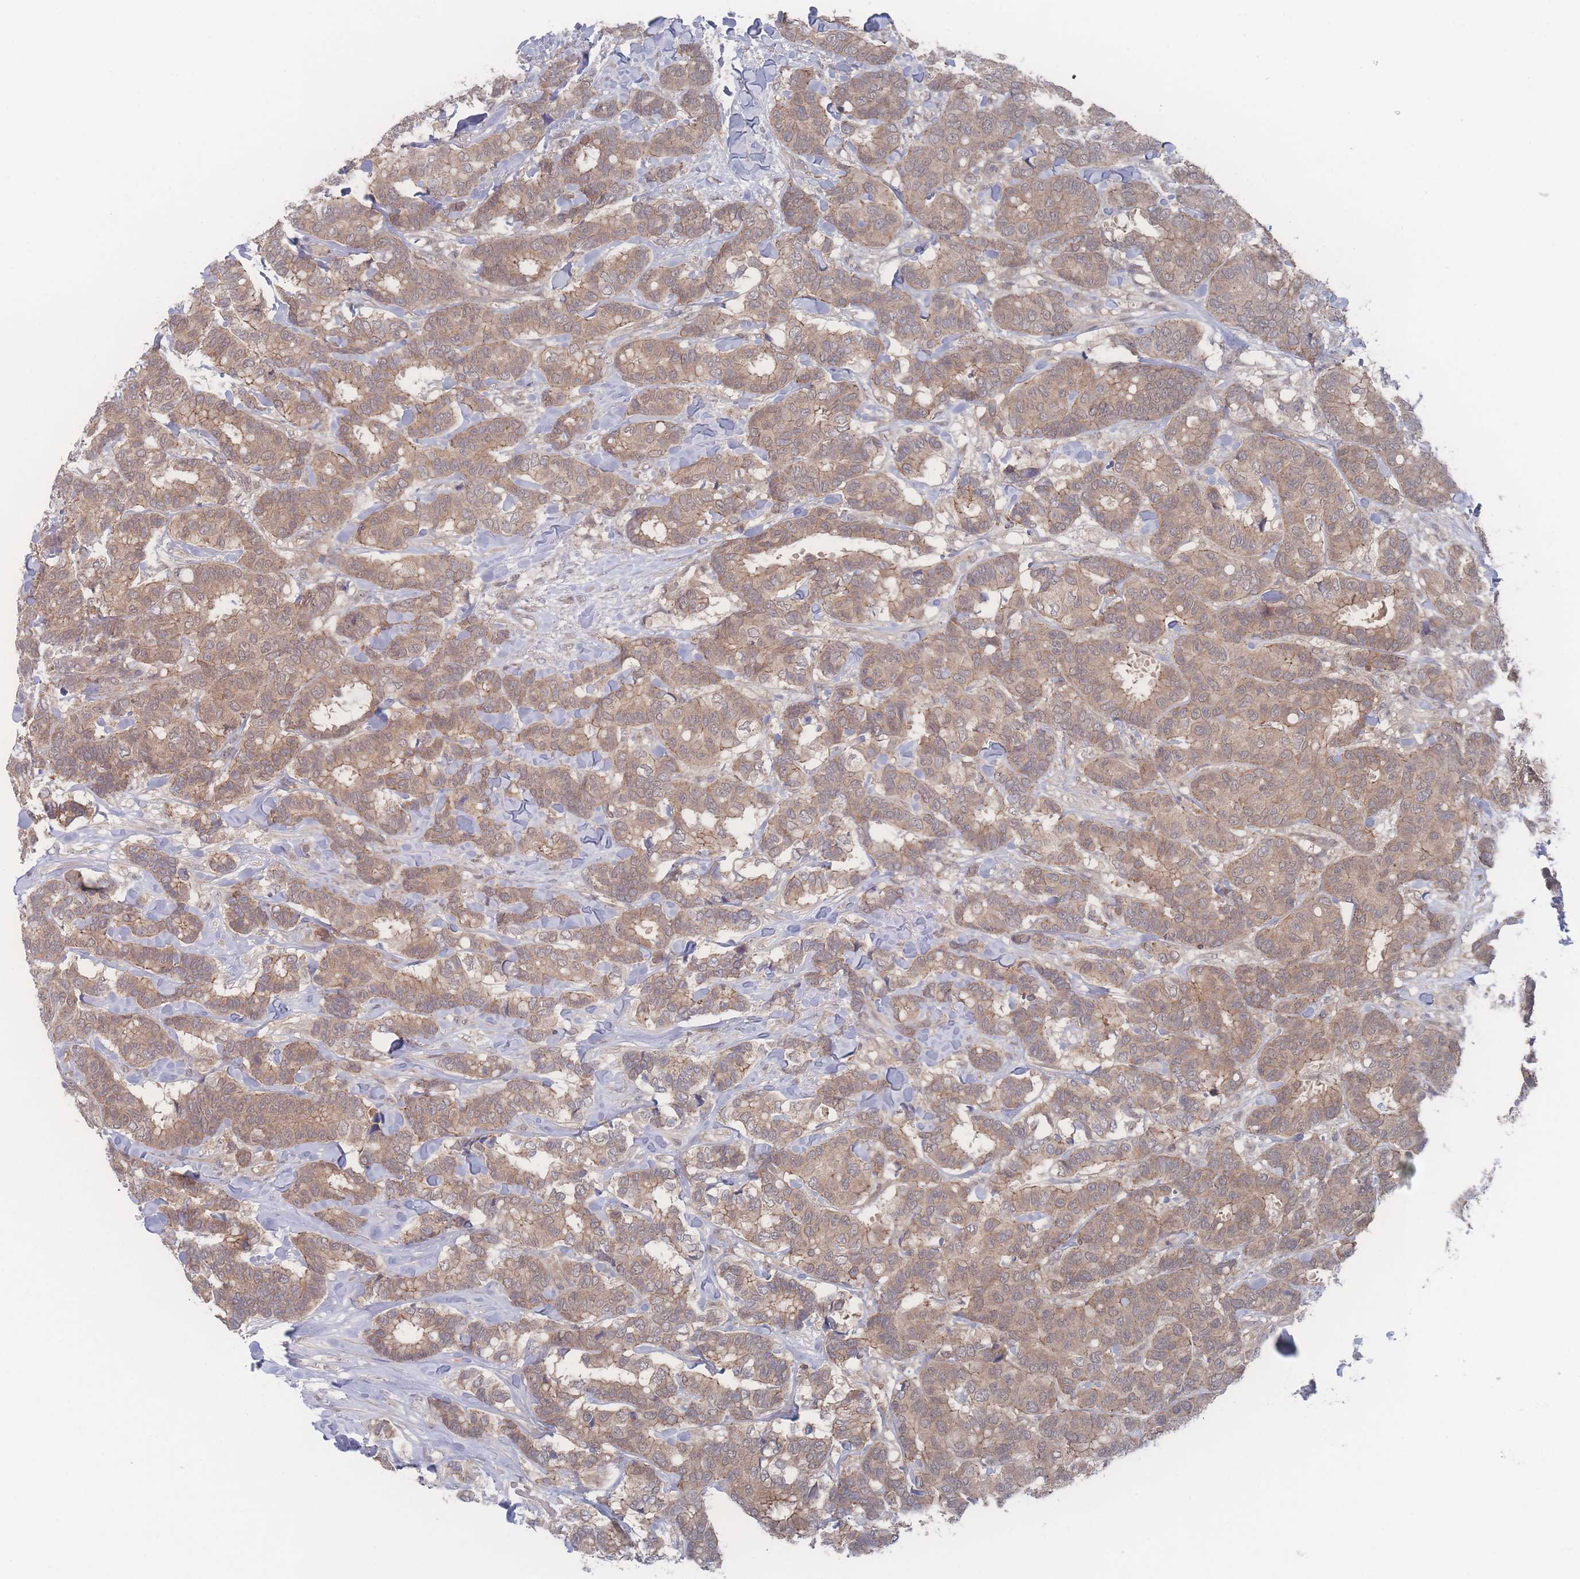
{"staining": {"intensity": "weak", "quantity": ">75%", "location": "cytoplasmic/membranous"}, "tissue": "breast cancer", "cell_type": "Tumor cells", "image_type": "cancer", "snomed": [{"axis": "morphology", "description": "Normal tissue, NOS"}, {"axis": "morphology", "description": "Duct carcinoma"}, {"axis": "topography", "description": "Breast"}], "caption": "Human intraductal carcinoma (breast) stained with a brown dye displays weak cytoplasmic/membranous positive expression in about >75% of tumor cells.", "gene": "NBEAL1", "patient": {"sex": "female", "age": 87}}